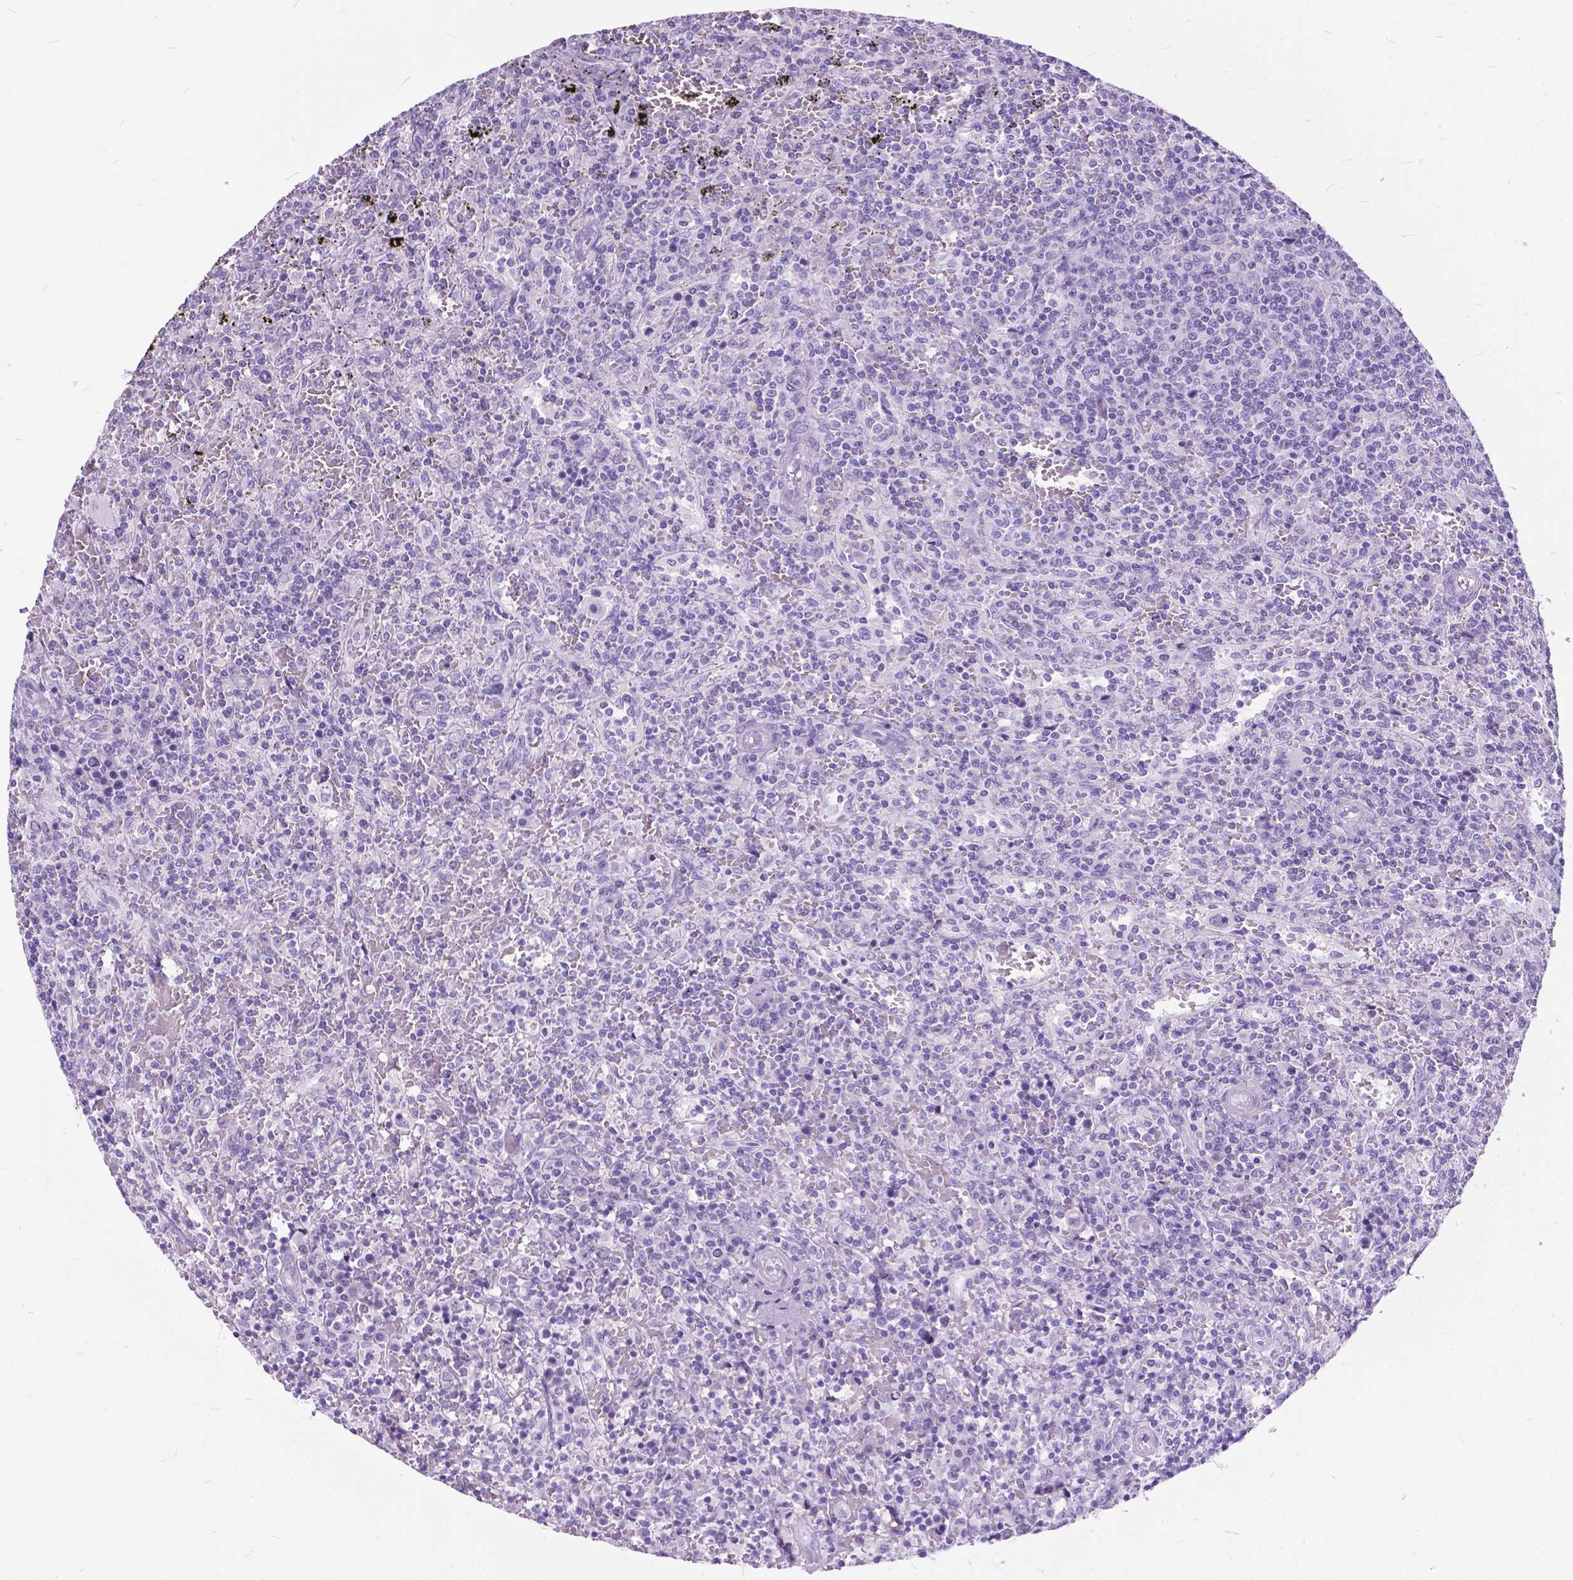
{"staining": {"intensity": "negative", "quantity": "none", "location": "none"}, "tissue": "lymphoma", "cell_type": "Tumor cells", "image_type": "cancer", "snomed": [{"axis": "morphology", "description": "Malignant lymphoma, non-Hodgkin's type, Low grade"}, {"axis": "topography", "description": "Spleen"}], "caption": "Malignant lymphoma, non-Hodgkin's type (low-grade) was stained to show a protein in brown. There is no significant expression in tumor cells.", "gene": "BSND", "patient": {"sex": "male", "age": 62}}